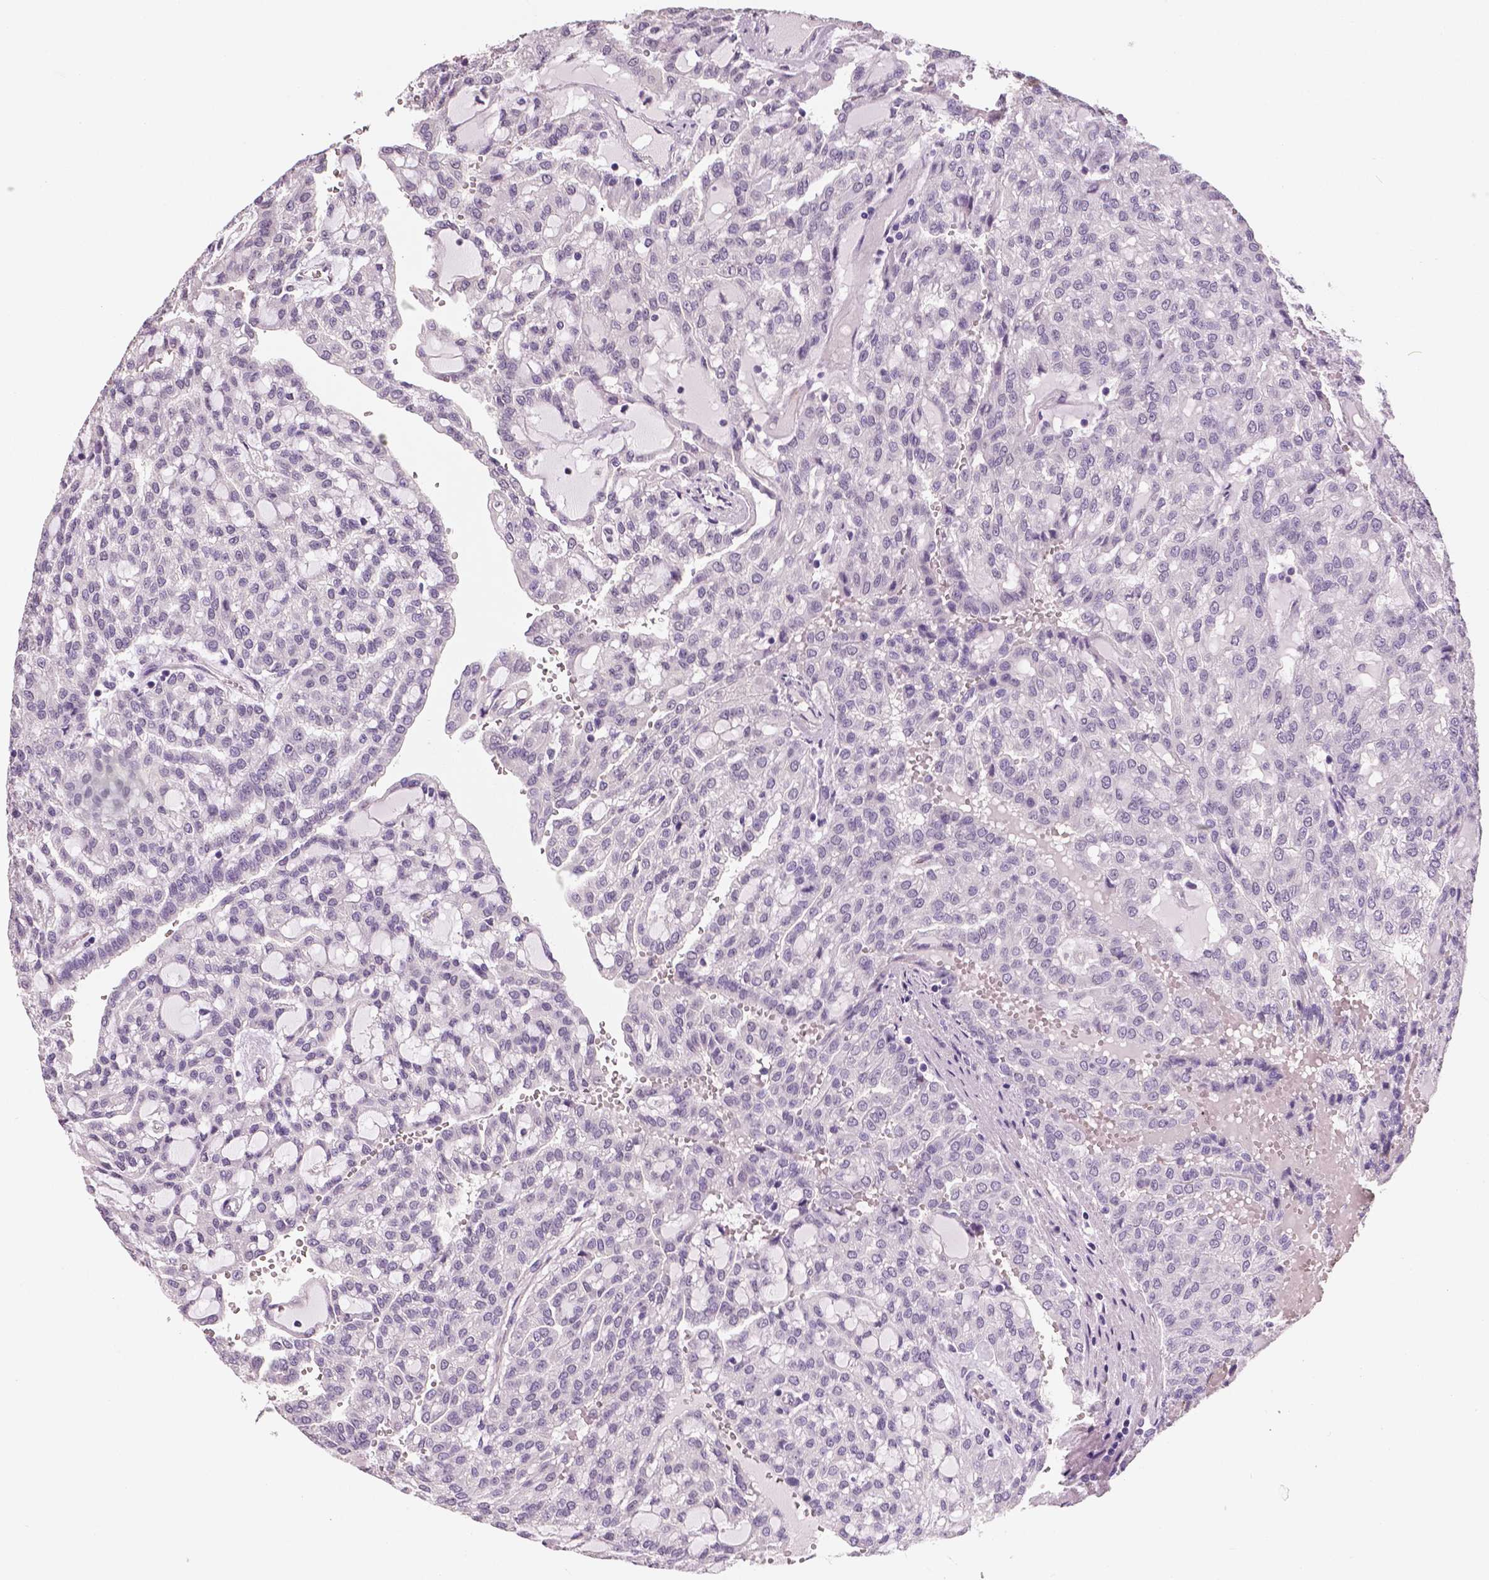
{"staining": {"intensity": "negative", "quantity": "none", "location": "none"}, "tissue": "renal cancer", "cell_type": "Tumor cells", "image_type": "cancer", "snomed": [{"axis": "morphology", "description": "Adenocarcinoma, NOS"}, {"axis": "topography", "description": "Kidney"}], "caption": "Renal adenocarcinoma stained for a protein using immunohistochemistry (IHC) demonstrates no positivity tumor cells.", "gene": "TSPAN7", "patient": {"sex": "male", "age": 63}}